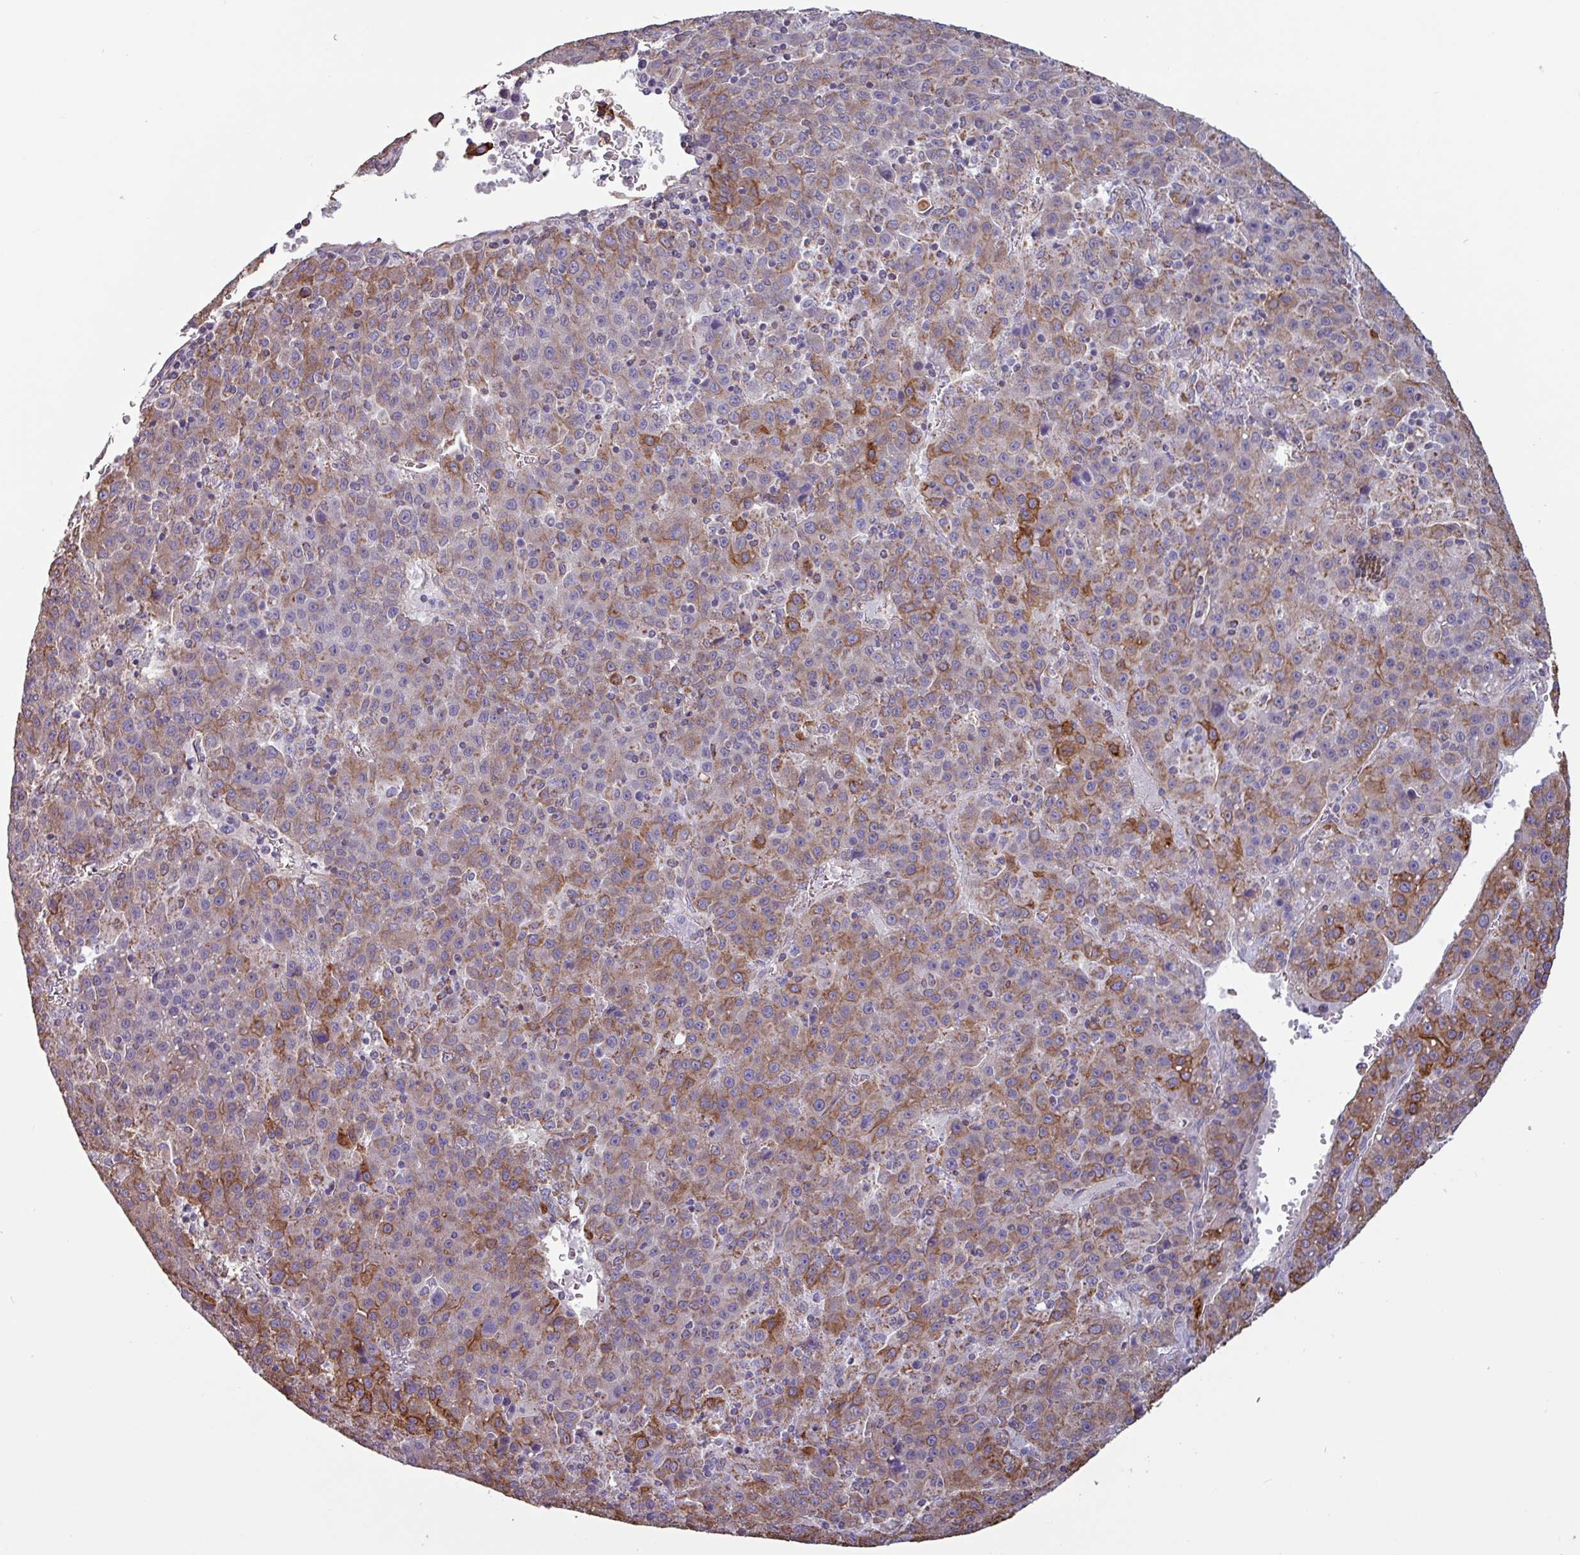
{"staining": {"intensity": "moderate", "quantity": ">75%", "location": "cytoplasmic/membranous"}, "tissue": "liver cancer", "cell_type": "Tumor cells", "image_type": "cancer", "snomed": [{"axis": "morphology", "description": "Carcinoma, Hepatocellular, NOS"}, {"axis": "topography", "description": "Liver"}], "caption": "Hepatocellular carcinoma (liver) tissue exhibits moderate cytoplasmic/membranous staining in approximately >75% of tumor cells", "gene": "CAMK1", "patient": {"sex": "female", "age": 53}}